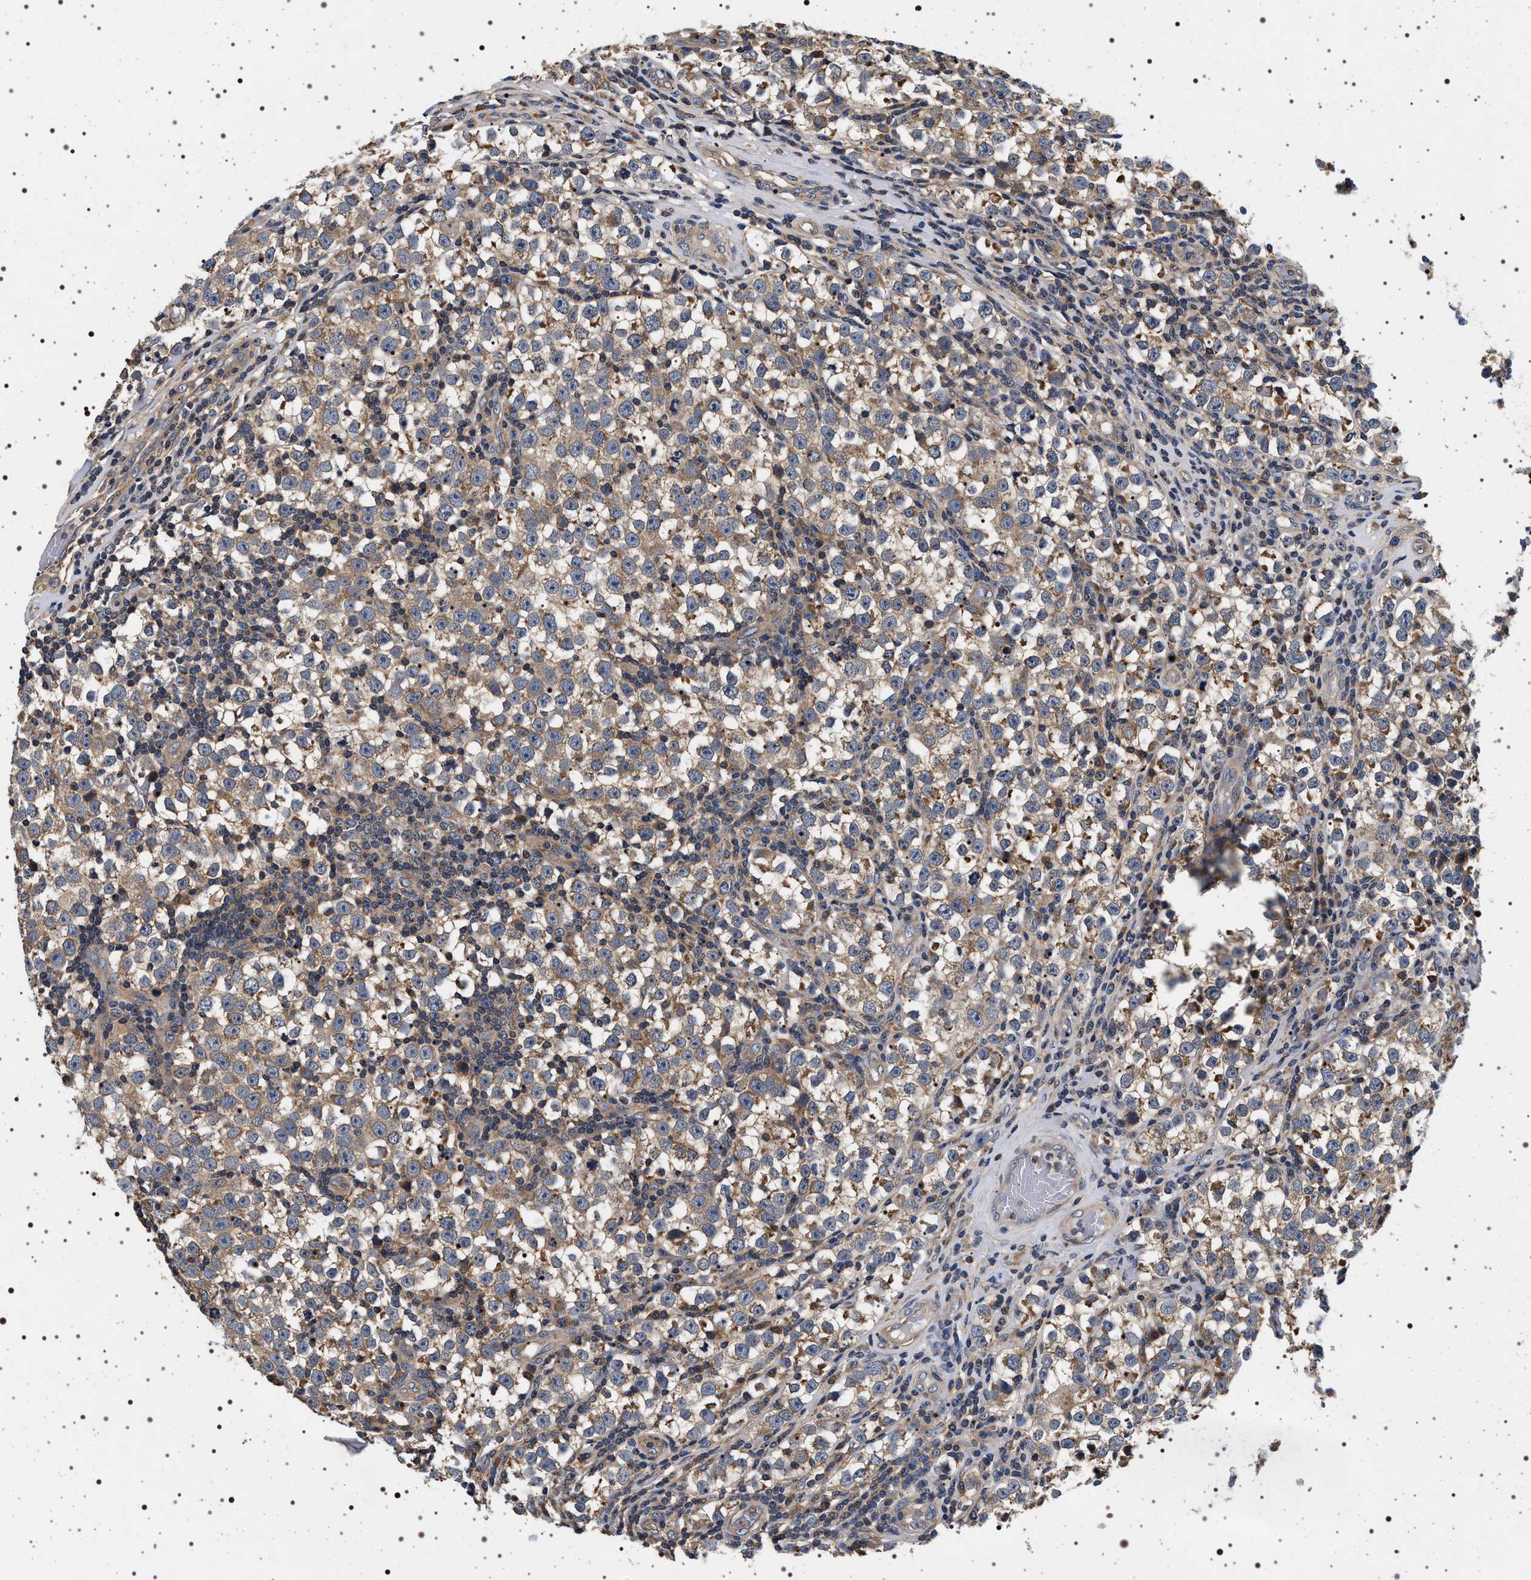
{"staining": {"intensity": "weak", "quantity": ">75%", "location": "cytoplasmic/membranous"}, "tissue": "testis cancer", "cell_type": "Tumor cells", "image_type": "cancer", "snomed": [{"axis": "morphology", "description": "Normal tissue, NOS"}, {"axis": "morphology", "description": "Seminoma, NOS"}, {"axis": "topography", "description": "Testis"}], "caption": "Testis cancer was stained to show a protein in brown. There is low levels of weak cytoplasmic/membranous positivity in about >75% of tumor cells.", "gene": "DCBLD2", "patient": {"sex": "male", "age": 43}}